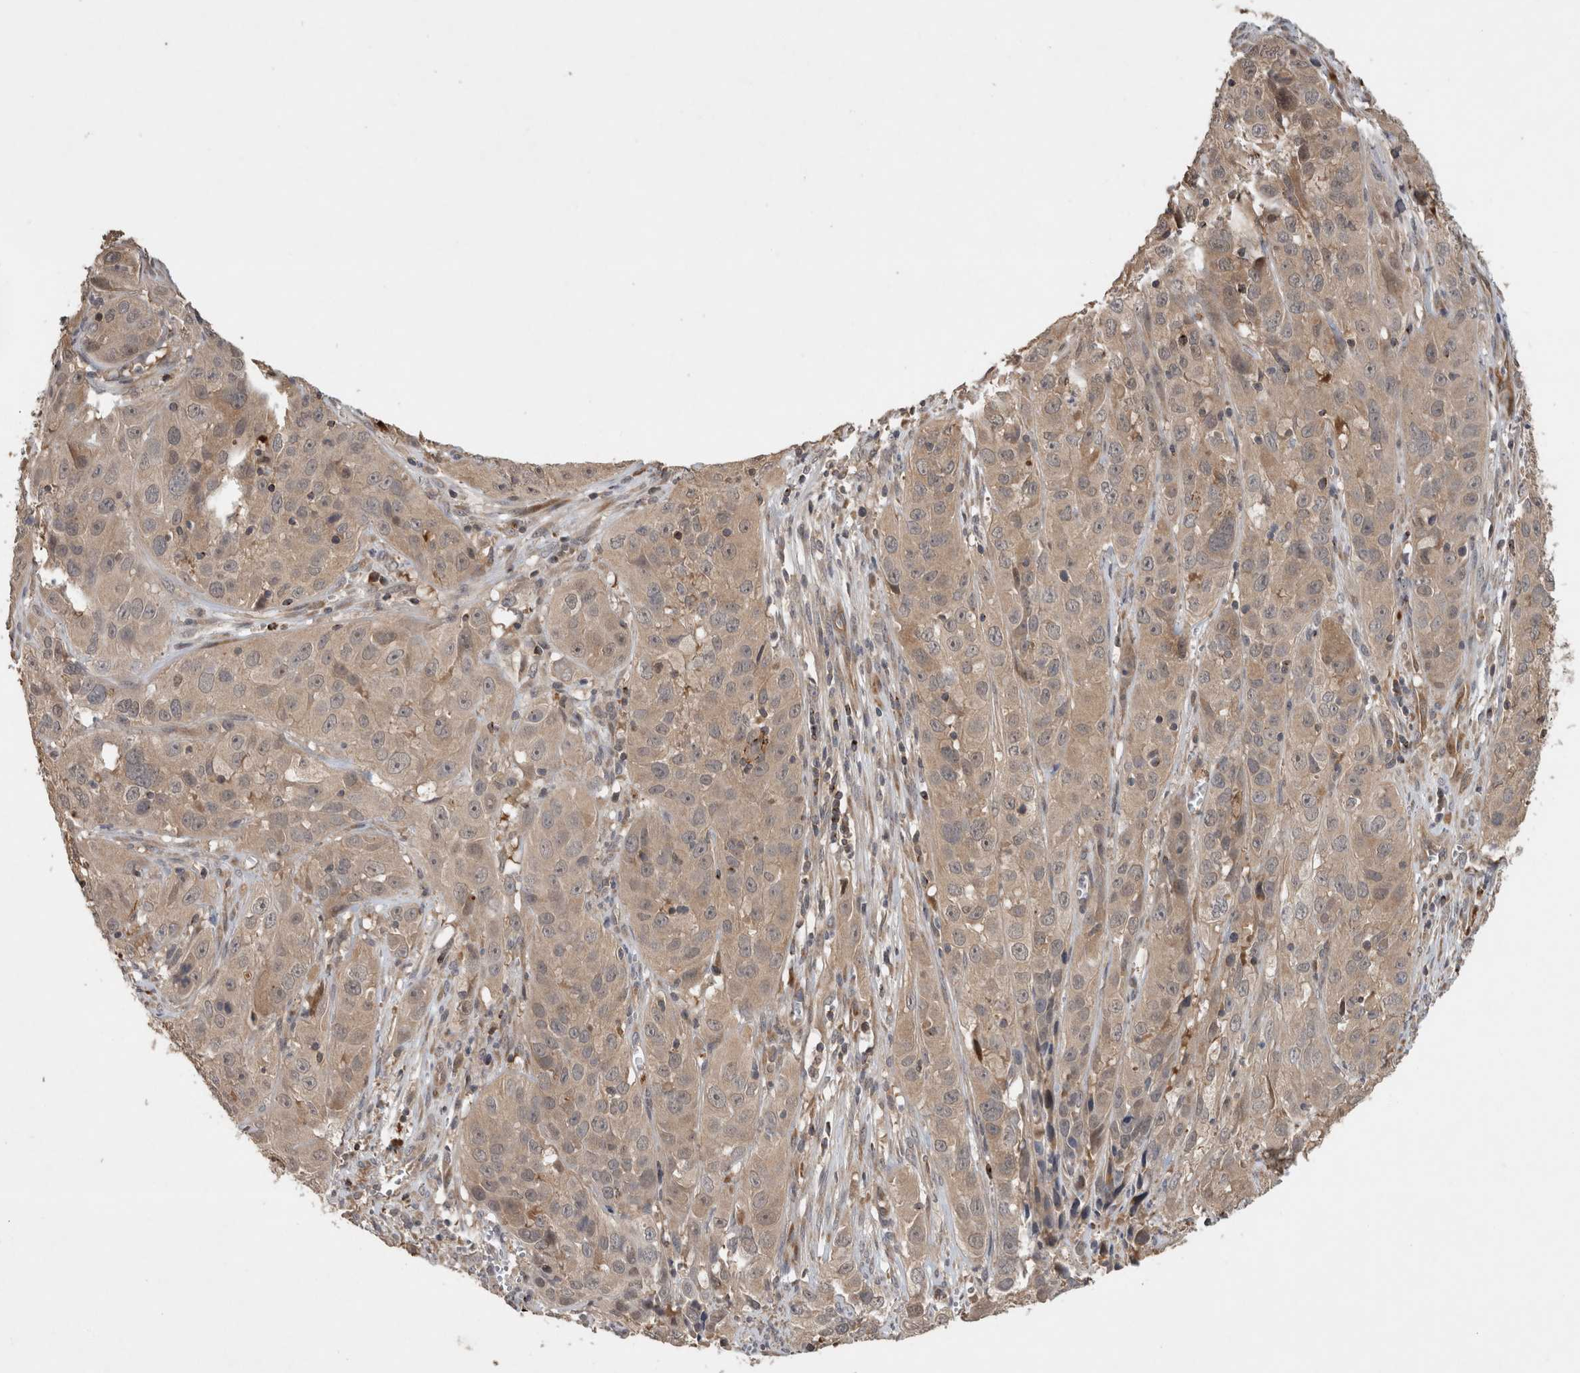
{"staining": {"intensity": "moderate", "quantity": ">75%", "location": "cytoplasmic/membranous"}, "tissue": "cervical cancer", "cell_type": "Tumor cells", "image_type": "cancer", "snomed": [{"axis": "morphology", "description": "Squamous cell carcinoma, NOS"}, {"axis": "topography", "description": "Cervix"}], "caption": "Immunohistochemistry (IHC) staining of cervical cancer (squamous cell carcinoma), which exhibits medium levels of moderate cytoplasmic/membranous positivity in about >75% of tumor cells indicating moderate cytoplasmic/membranous protein staining. The staining was performed using DAB (3,3'-diaminobenzidine) (brown) for protein detection and nuclei were counterstained in hematoxylin (blue).", "gene": "SERAC1", "patient": {"sex": "female", "age": 32}}